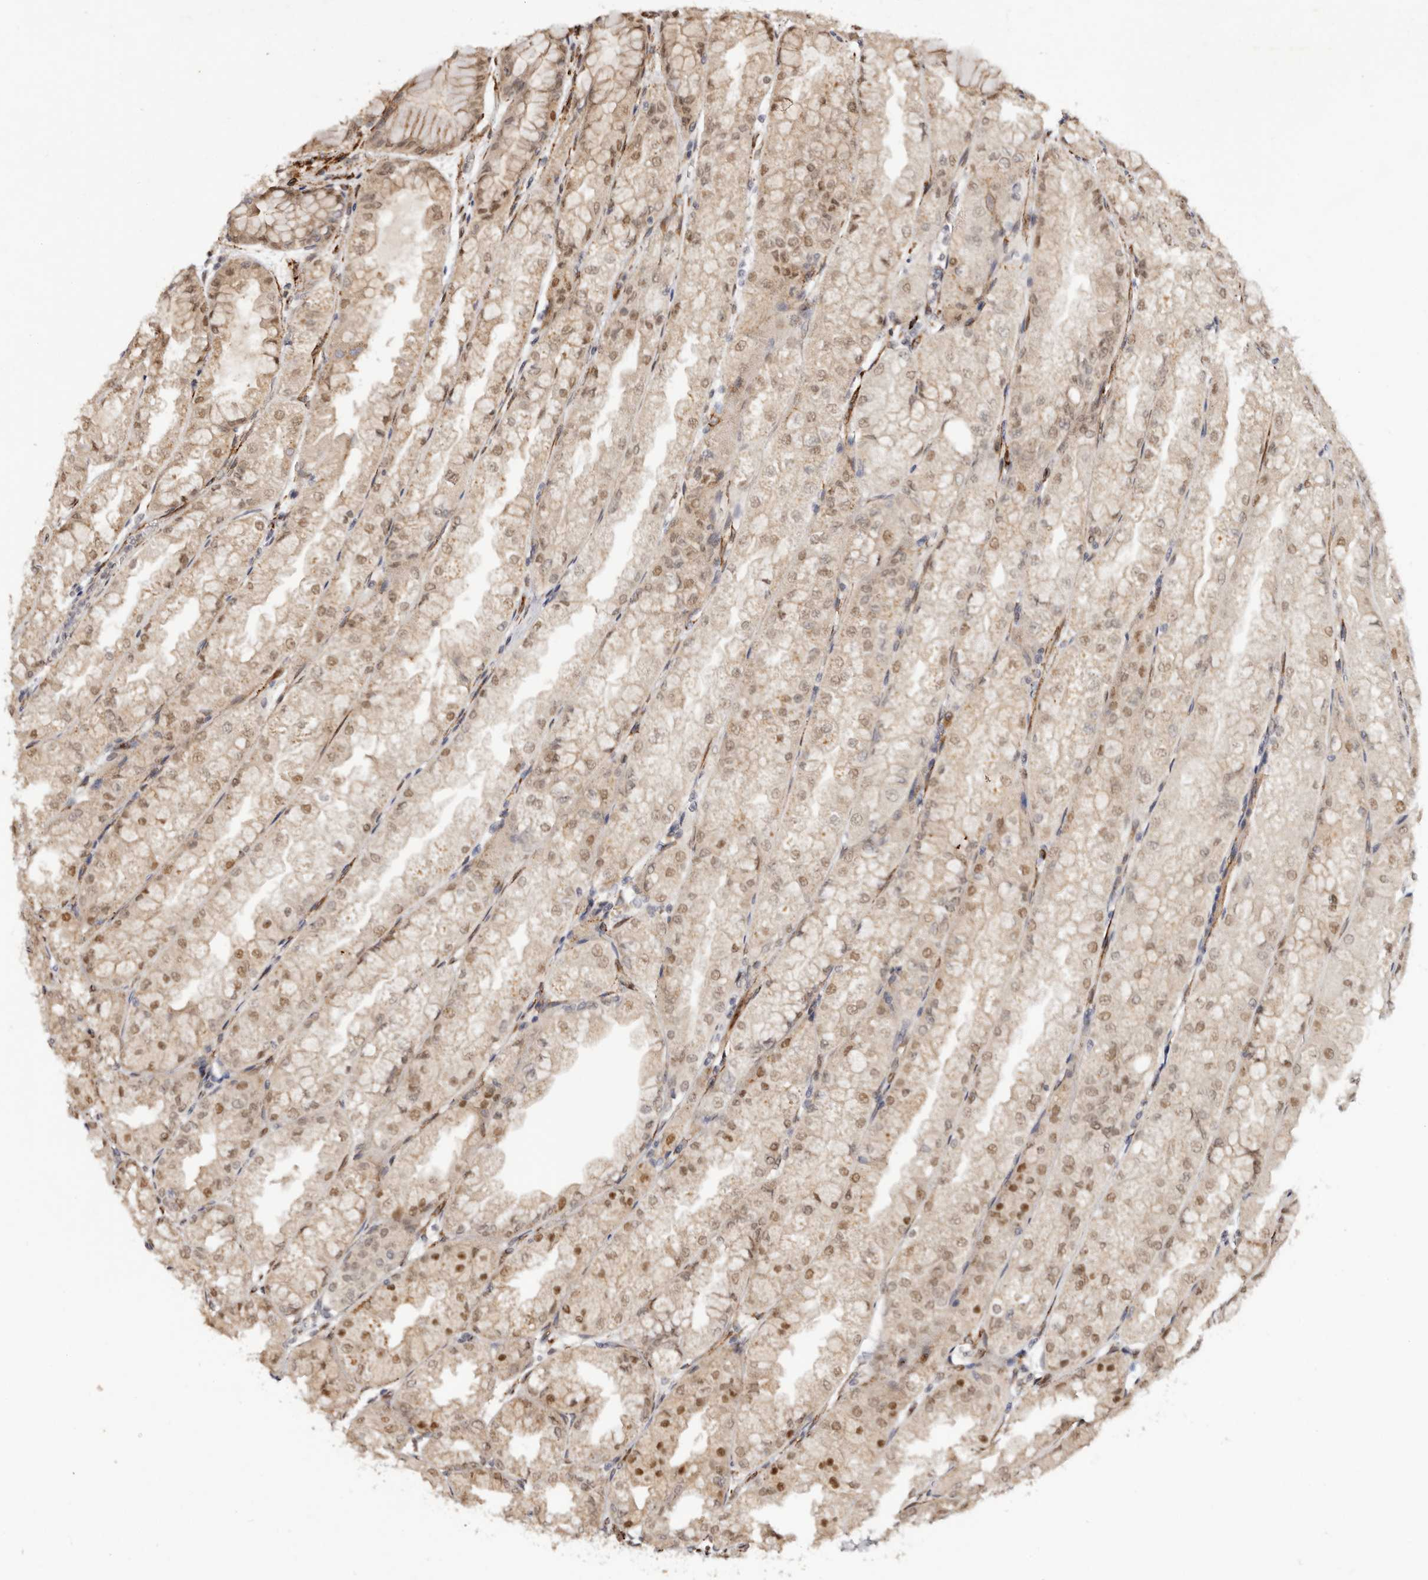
{"staining": {"intensity": "moderate", "quantity": ">75%", "location": "cytoplasmic/membranous,nuclear"}, "tissue": "stomach", "cell_type": "Glandular cells", "image_type": "normal", "snomed": [{"axis": "morphology", "description": "Normal tissue, NOS"}, {"axis": "topography", "description": "Stomach, upper"}], "caption": "Immunohistochemical staining of normal stomach exhibits moderate cytoplasmic/membranous,nuclear protein positivity in about >75% of glandular cells. The staining was performed using DAB (3,3'-diaminobenzidine), with brown indicating positive protein expression. Nuclei are stained blue with hematoxylin.", "gene": "BCL2L15", "patient": {"sex": "male", "age": 47}}